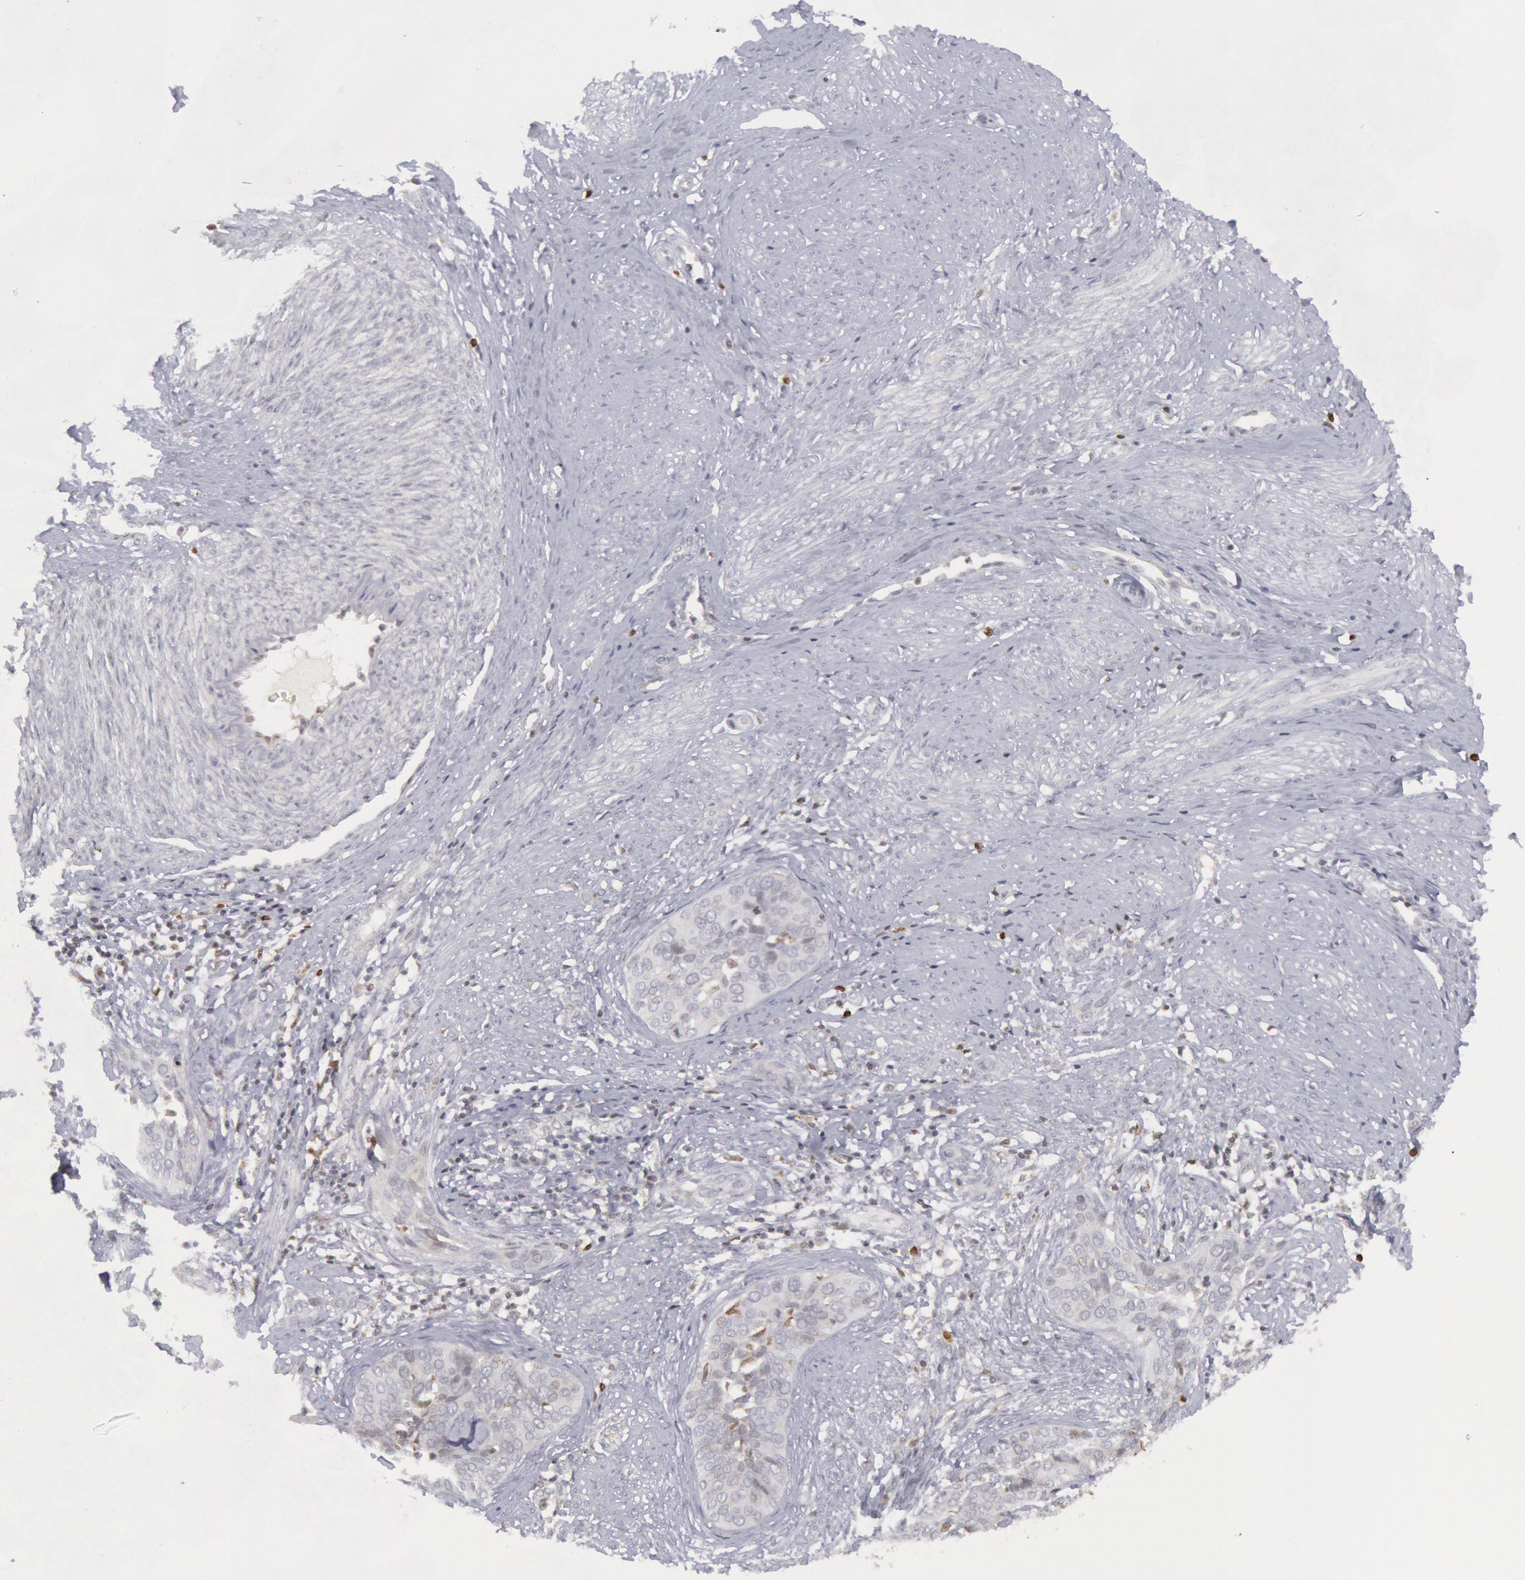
{"staining": {"intensity": "weak", "quantity": "<25%", "location": "nuclear"}, "tissue": "cervical cancer", "cell_type": "Tumor cells", "image_type": "cancer", "snomed": [{"axis": "morphology", "description": "Squamous cell carcinoma, NOS"}, {"axis": "topography", "description": "Cervix"}], "caption": "The immunohistochemistry (IHC) image has no significant staining in tumor cells of cervical cancer (squamous cell carcinoma) tissue.", "gene": "PTGS2", "patient": {"sex": "female", "age": 31}}